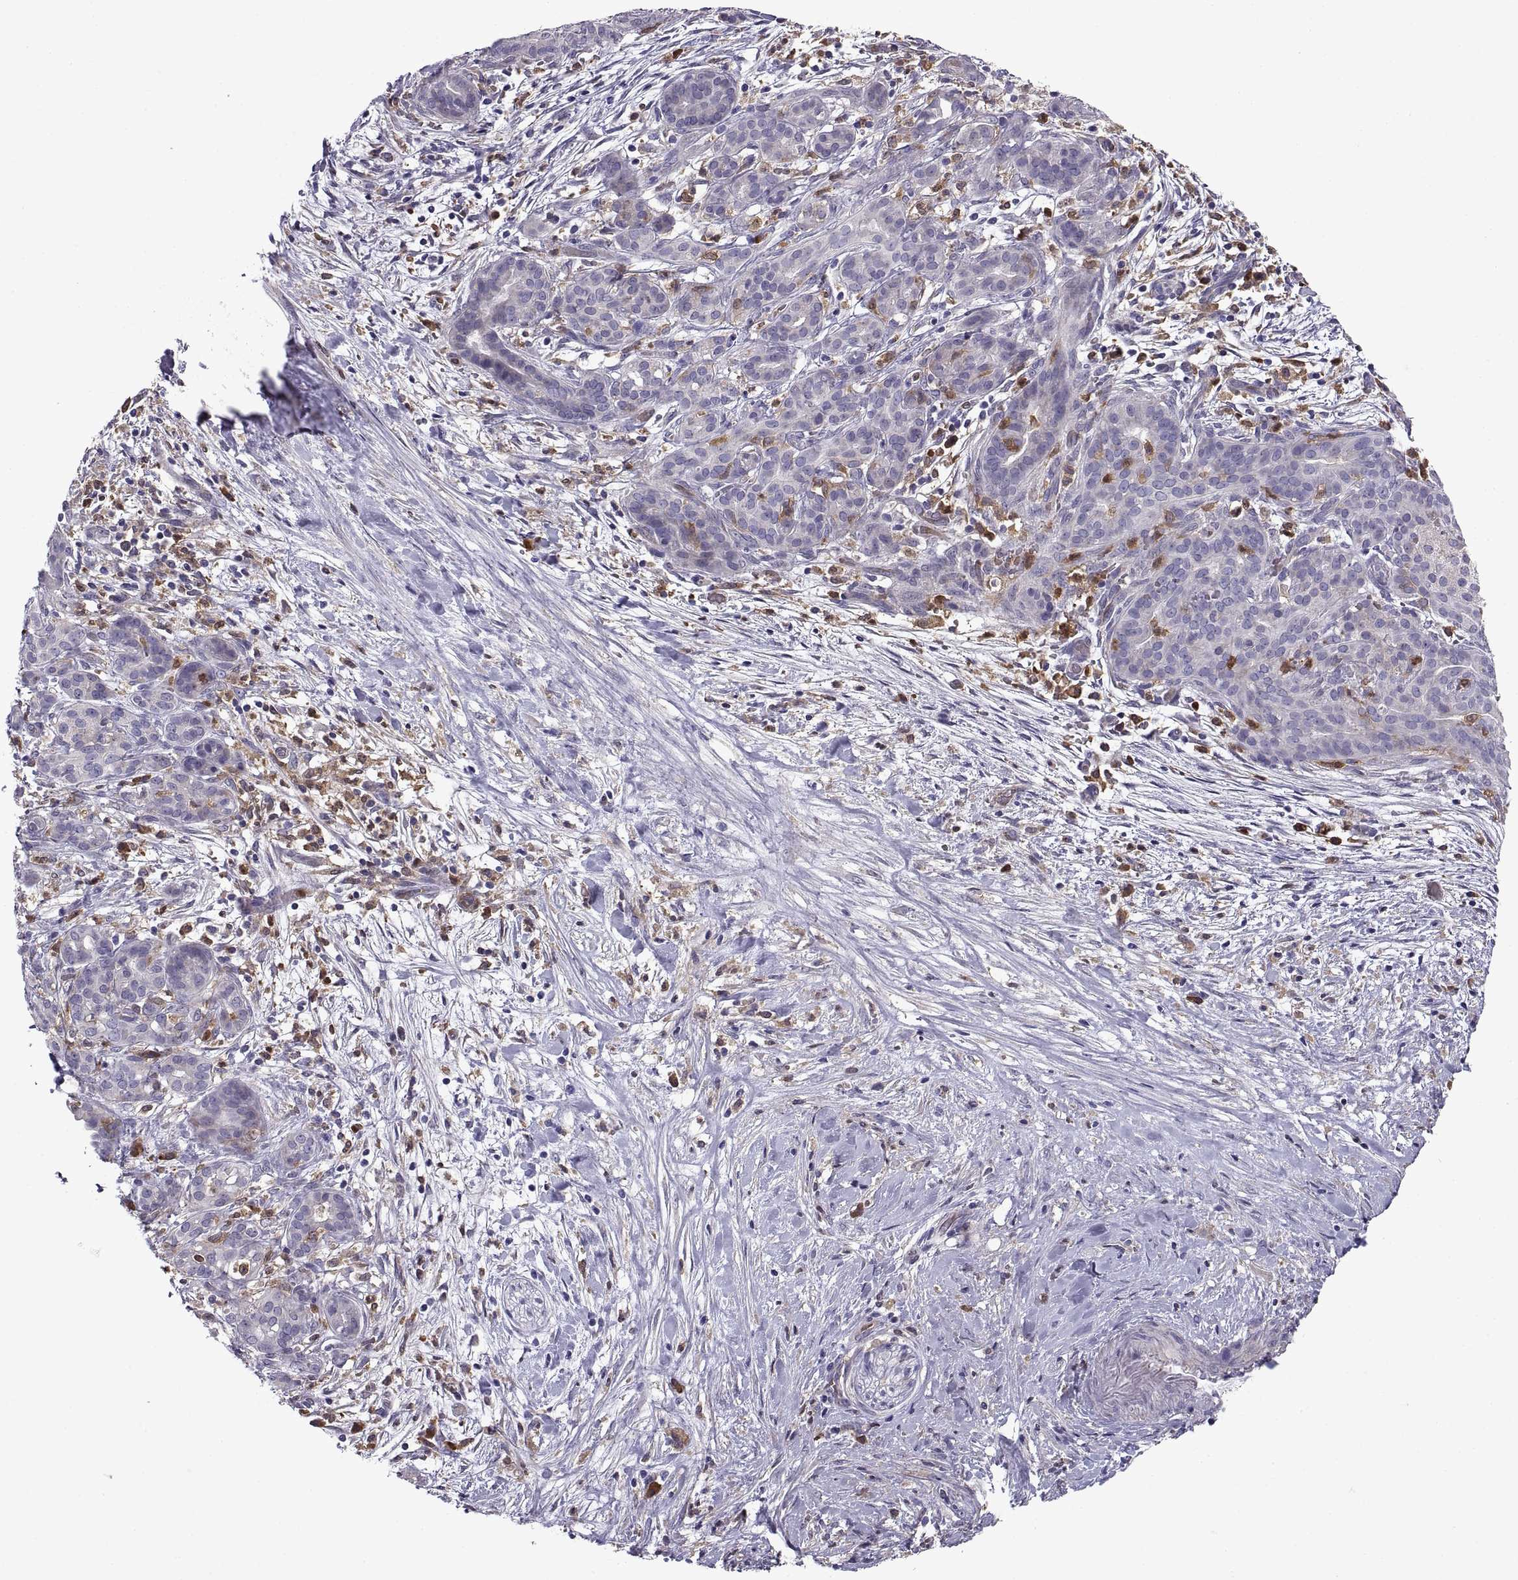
{"staining": {"intensity": "negative", "quantity": "none", "location": "none"}, "tissue": "pancreatic cancer", "cell_type": "Tumor cells", "image_type": "cancer", "snomed": [{"axis": "morphology", "description": "Adenocarcinoma, NOS"}, {"axis": "topography", "description": "Pancreas"}], "caption": "This is a image of IHC staining of pancreatic cancer (adenocarcinoma), which shows no staining in tumor cells.", "gene": "DOK3", "patient": {"sex": "male", "age": 44}}